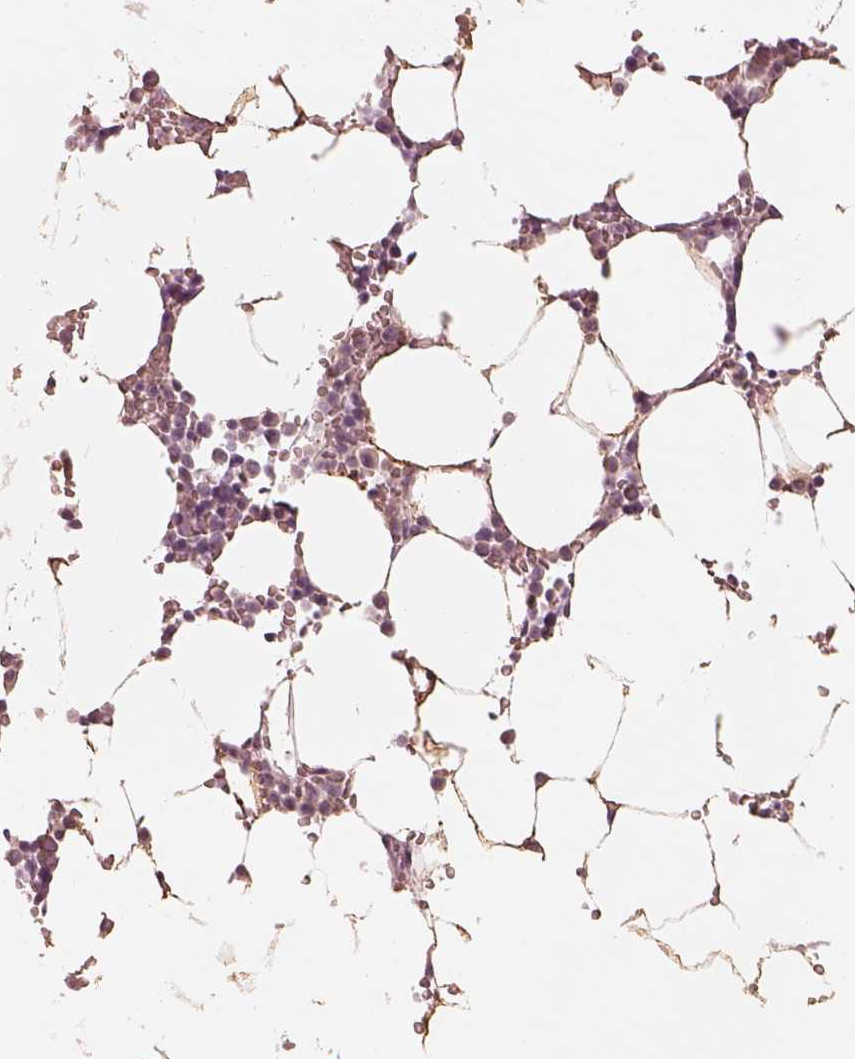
{"staining": {"intensity": "negative", "quantity": "none", "location": "none"}, "tissue": "bone marrow", "cell_type": "Hematopoietic cells", "image_type": "normal", "snomed": [{"axis": "morphology", "description": "Normal tissue, NOS"}, {"axis": "topography", "description": "Bone marrow"}], "caption": "Normal bone marrow was stained to show a protein in brown. There is no significant staining in hematopoietic cells. The staining was performed using DAB to visualize the protein expression in brown, while the nuclei were stained in blue with hematoxylin (Magnification: 20x).", "gene": "ACACB", "patient": {"sex": "female", "age": 52}}